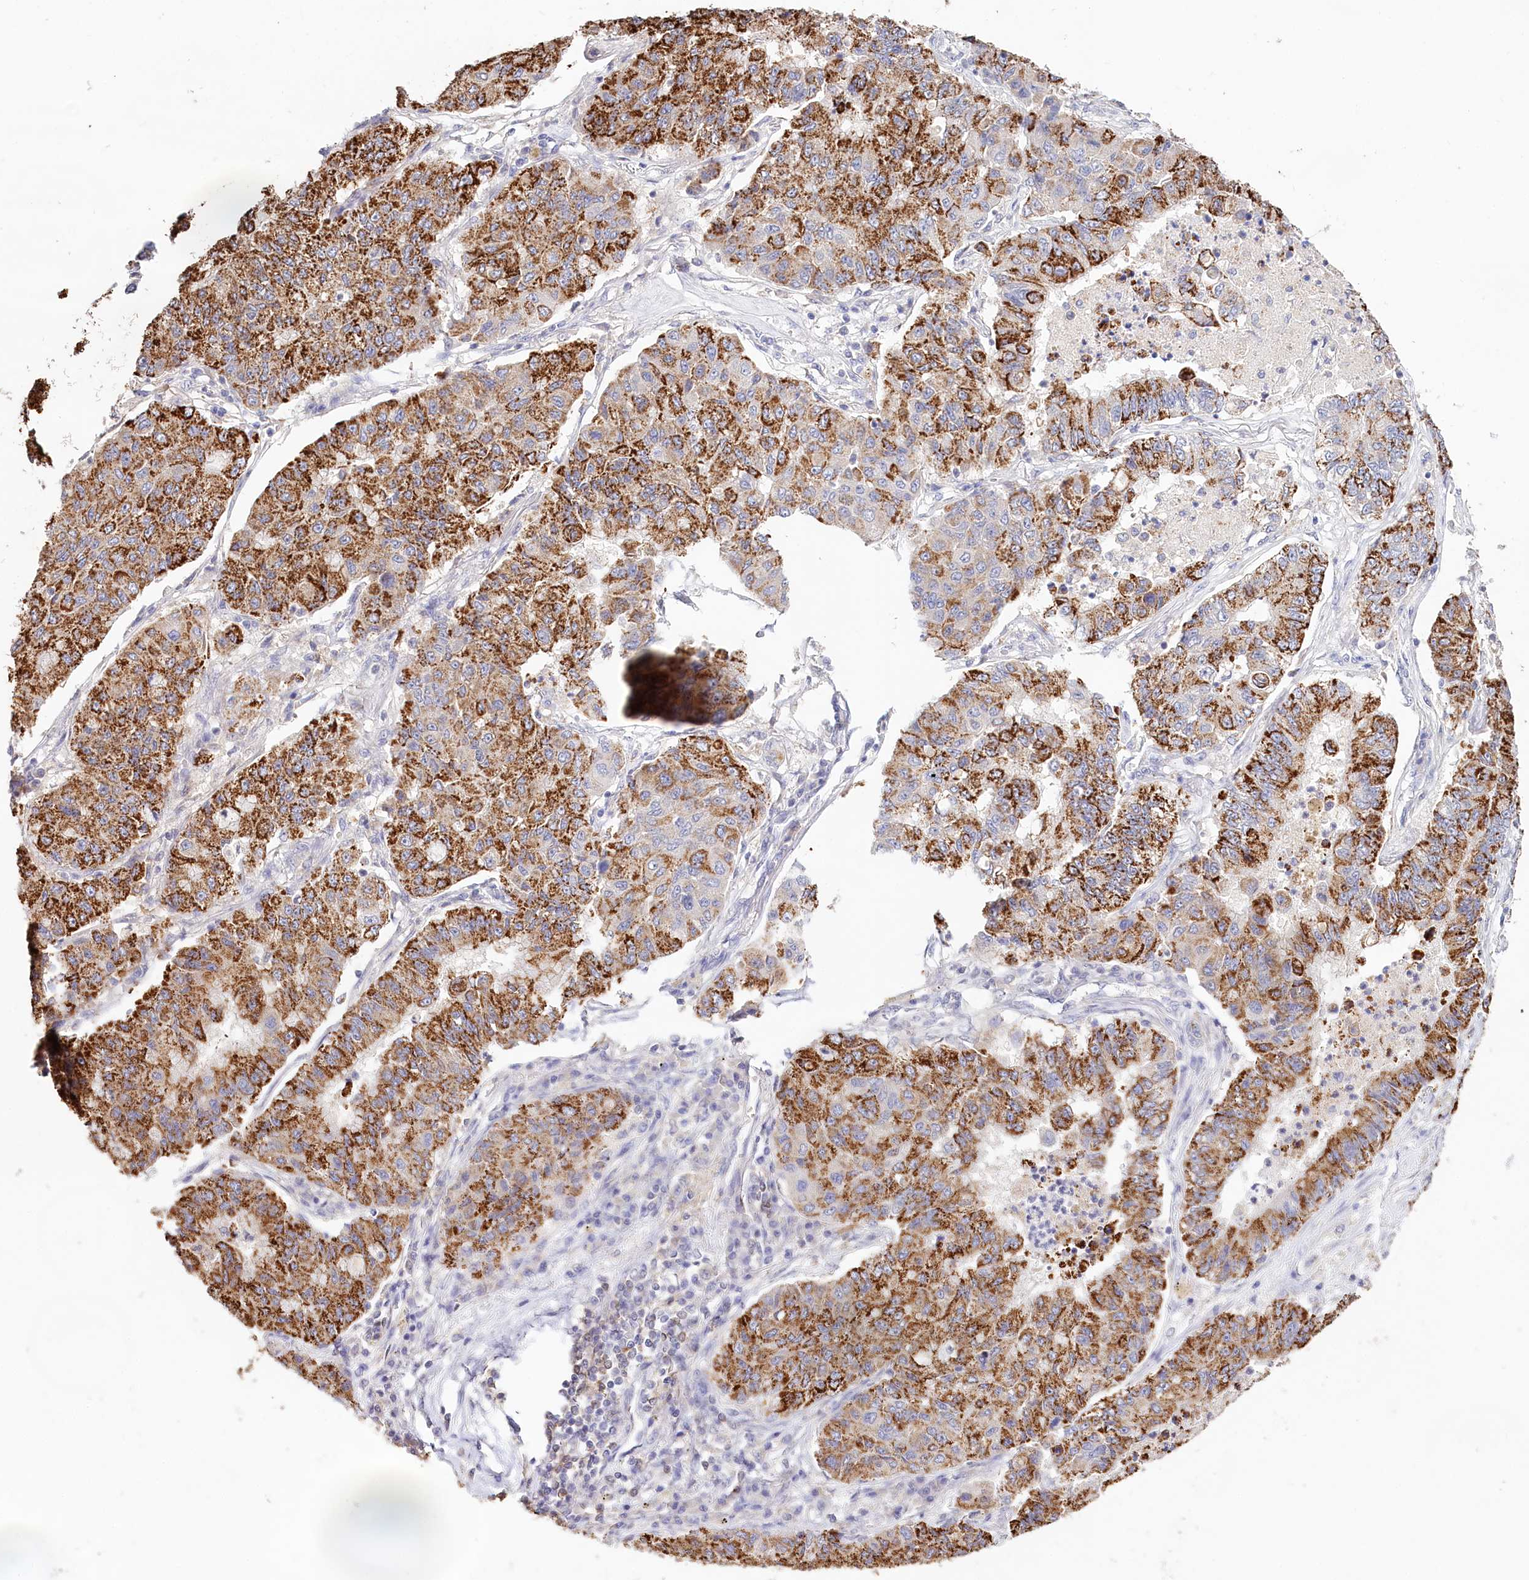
{"staining": {"intensity": "strong", "quantity": ">75%", "location": "cytoplasmic/membranous"}, "tissue": "lung cancer", "cell_type": "Tumor cells", "image_type": "cancer", "snomed": [{"axis": "morphology", "description": "Squamous cell carcinoma, NOS"}, {"axis": "topography", "description": "Lung"}], "caption": "A photomicrograph of squamous cell carcinoma (lung) stained for a protein shows strong cytoplasmic/membranous brown staining in tumor cells.", "gene": "DAPK1", "patient": {"sex": "male", "age": 74}}